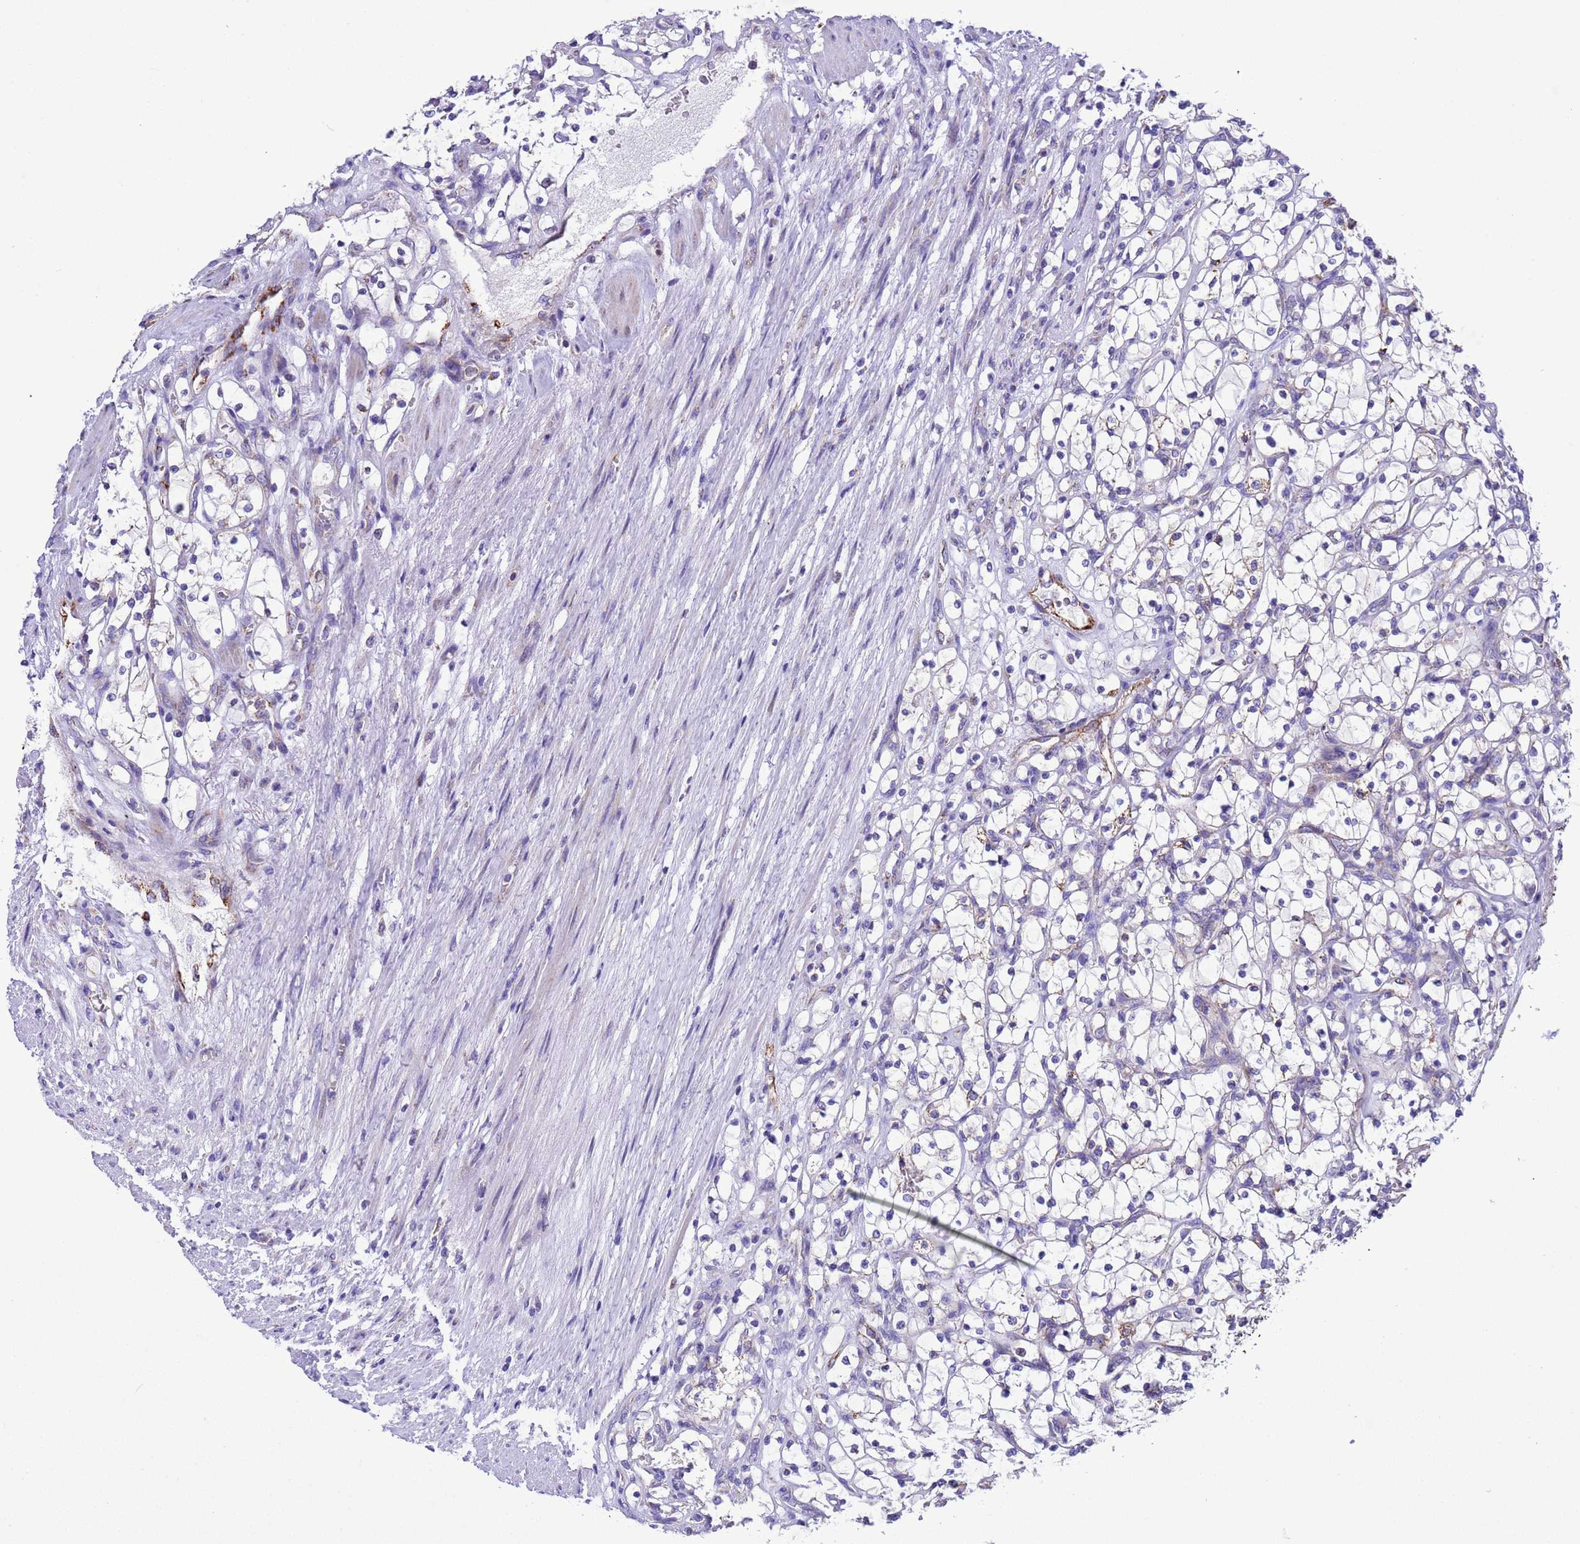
{"staining": {"intensity": "negative", "quantity": "none", "location": "none"}, "tissue": "renal cancer", "cell_type": "Tumor cells", "image_type": "cancer", "snomed": [{"axis": "morphology", "description": "Adenocarcinoma, NOS"}, {"axis": "topography", "description": "Kidney"}], "caption": "Immunohistochemical staining of renal cancer (adenocarcinoma) reveals no significant expression in tumor cells.", "gene": "CCDC191", "patient": {"sex": "female", "age": 69}}